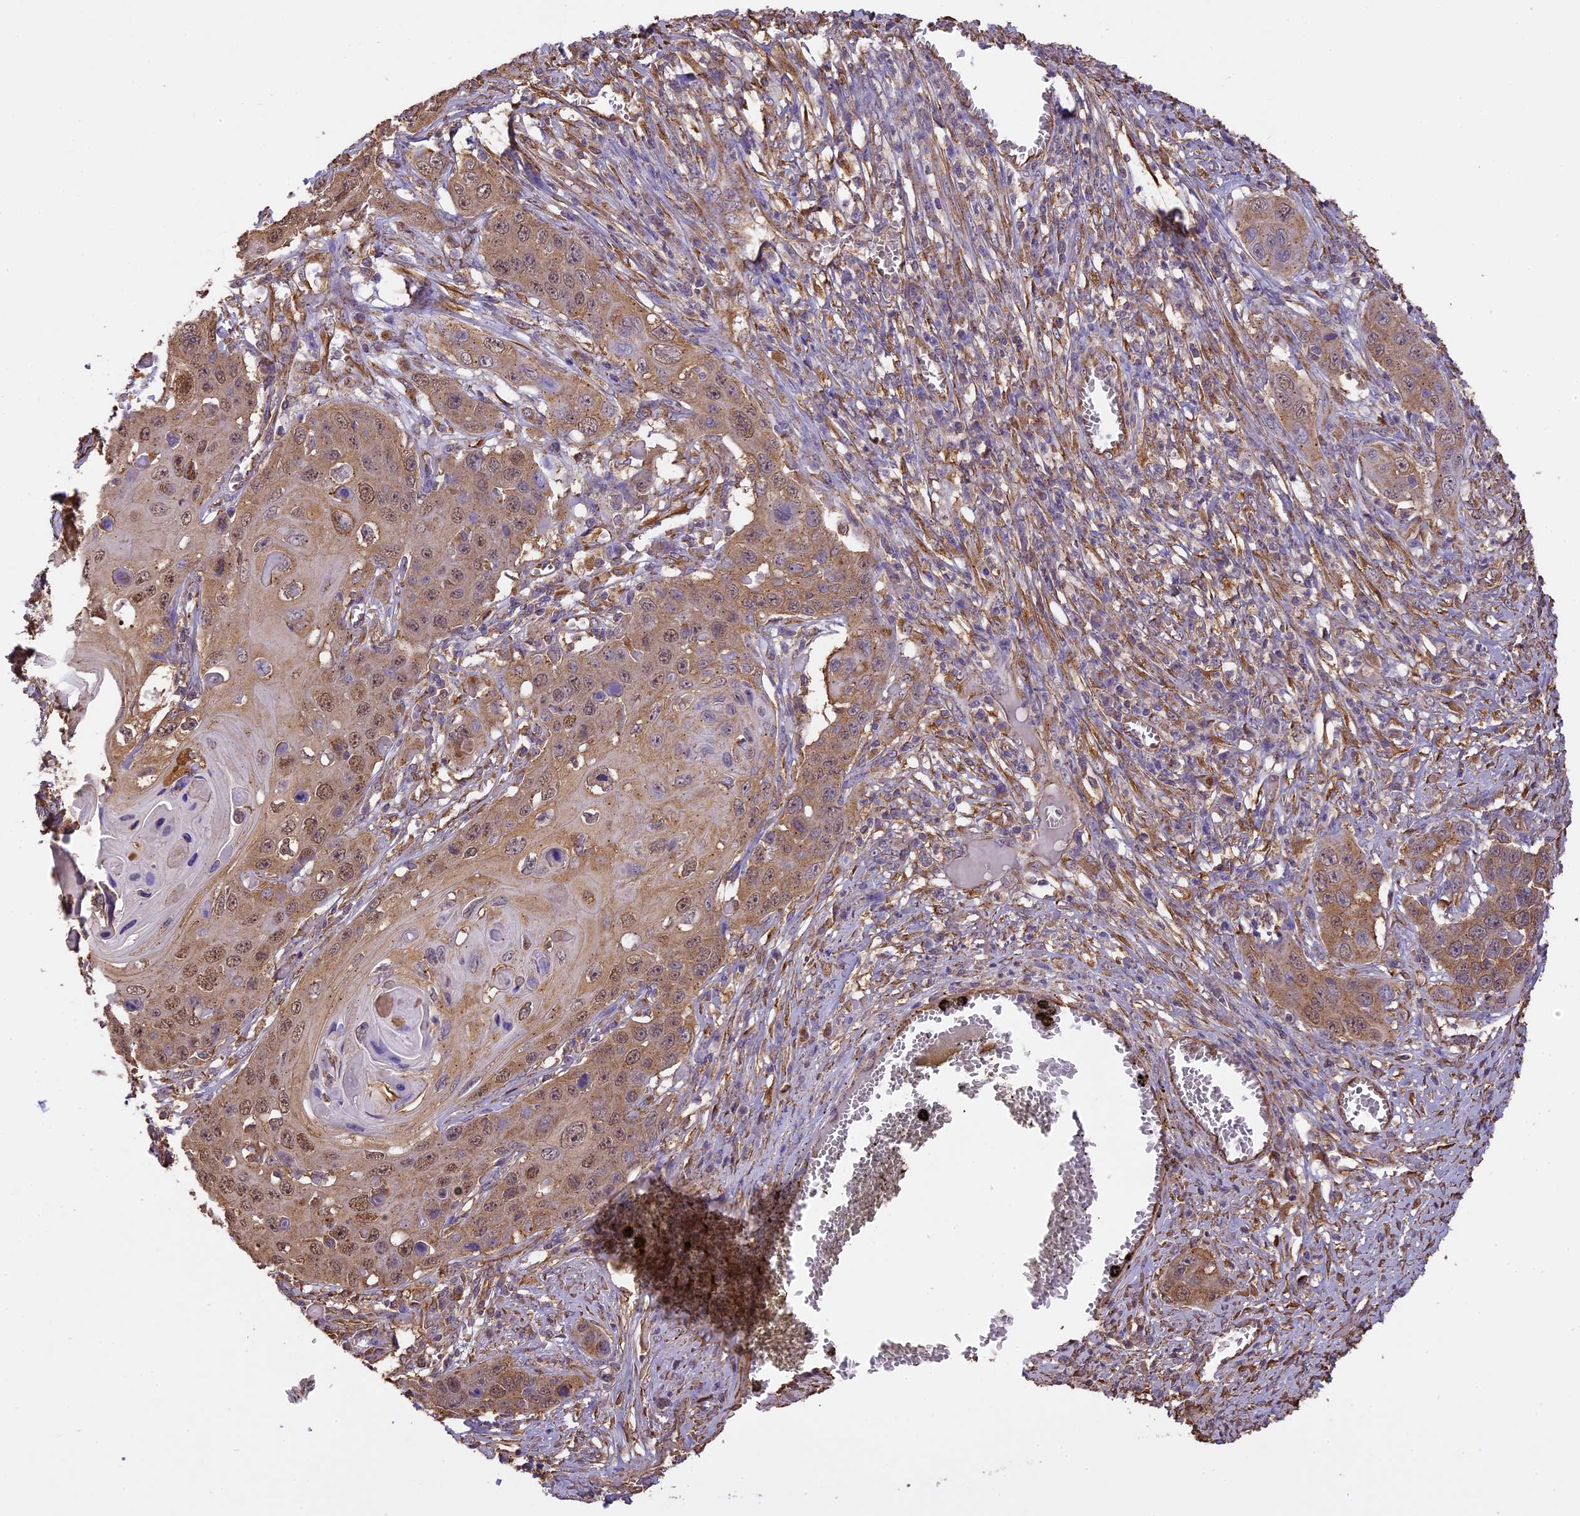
{"staining": {"intensity": "moderate", "quantity": ">75%", "location": "cytoplasmic/membranous,nuclear"}, "tissue": "skin cancer", "cell_type": "Tumor cells", "image_type": "cancer", "snomed": [{"axis": "morphology", "description": "Squamous cell carcinoma, NOS"}, {"axis": "topography", "description": "Skin"}], "caption": "There is medium levels of moderate cytoplasmic/membranous and nuclear expression in tumor cells of squamous cell carcinoma (skin), as demonstrated by immunohistochemical staining (brown color).", "gene": "ARHGAP19", "patient": {"sex": "male", "age": 55}}